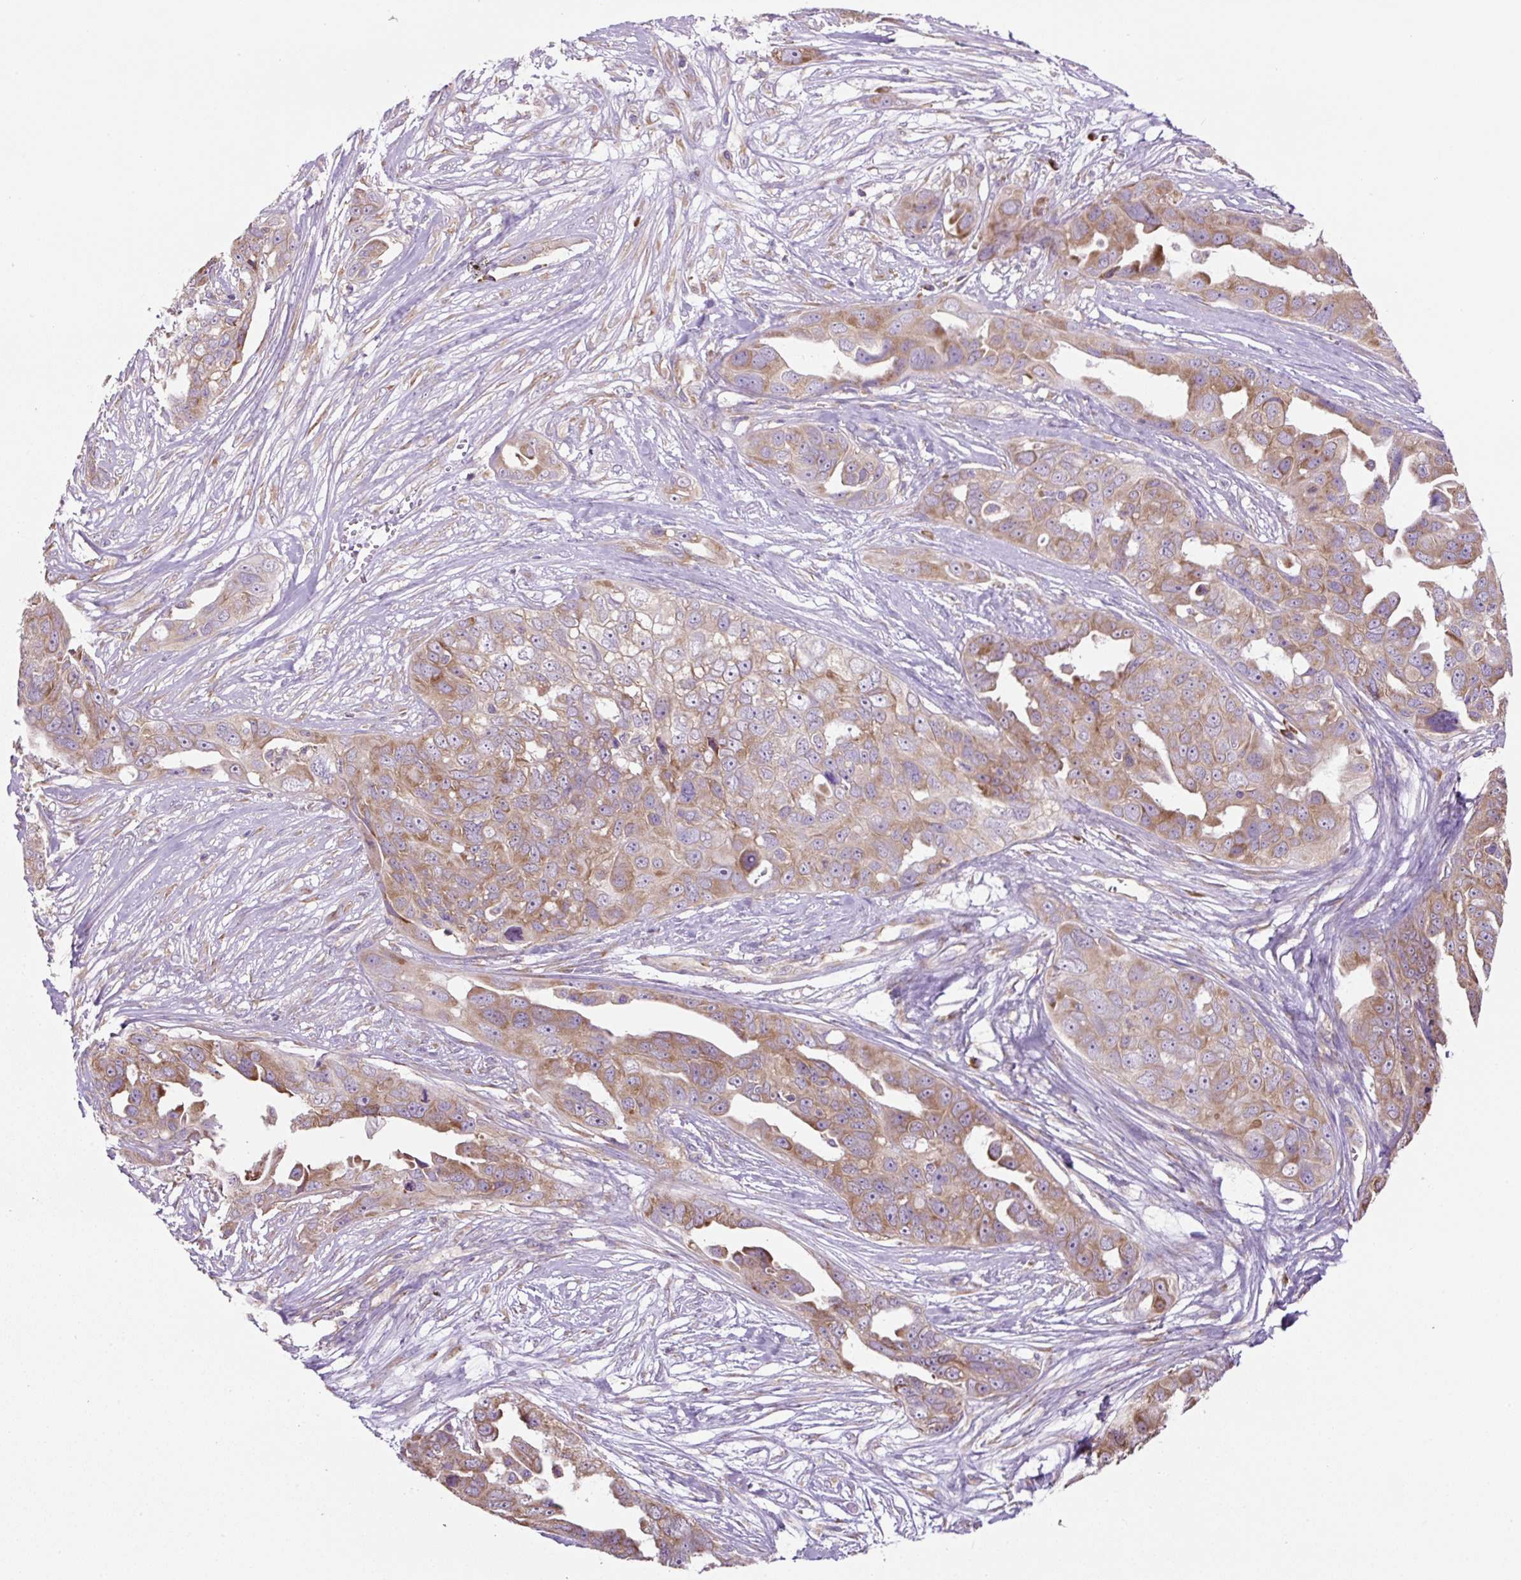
{"staining": {"intensity": "moderate", "quantity": ">75%", "location": "cytoplasmic/membranous"}, "tissue": "ovarian cancer", "cell_type": "Tumor cells", "image_type": "cancer", "snomed": [{"axis": "morphology", "description": "Carcinoma, endometroid"}, {"axis": "topography", "description": "Ovary"}], "caption": "DAB immunohistochemical staining of ovarian cancer (endometroid carcinoma) reveals moderate cytoplasmic/membranous protein expression in about >75% of tumor cells.", "gene": "RPS23", "patient": {"sex": "female", "age": 70}}